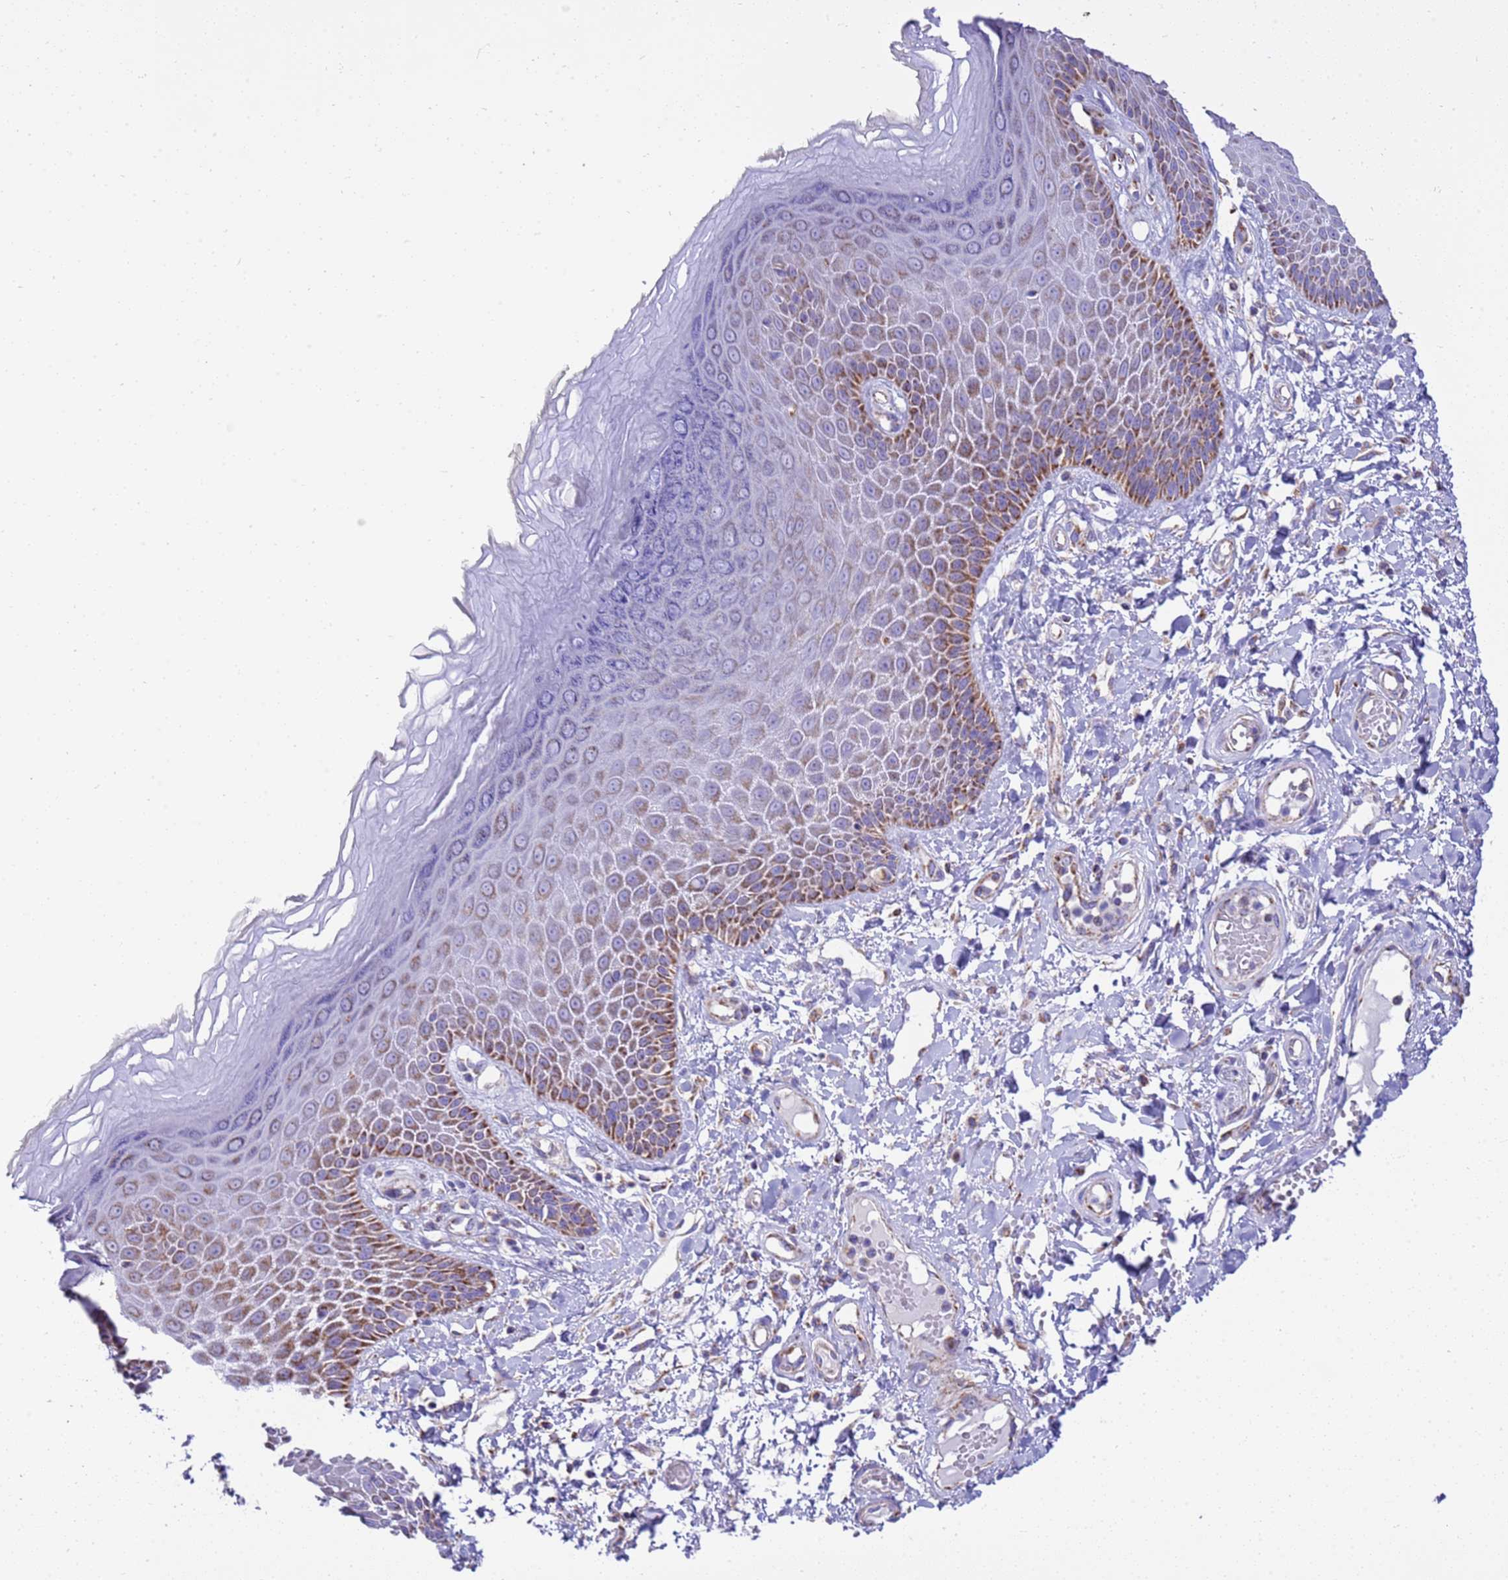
{"staining": {"intensity": "moderate", "quantity": "25%-75%", "location": "cytoplasmic/membranous"}, "tissue": "skin", "cell_type": "Epidermal cells", "image_type": "normal", "snomed": [{"axis": "morphology", "description": "Normal tissue, NOS"}, {"axis": "topography", "description": "Anal"}], "caption": "A histopathology image showing moderate cytoplasmic/membranous staining in approximately 25%-75% of epidermal cells in normal skin, as visualized by brown immunohistochemical staining.", "gene": "RNF165", "patient": {"sex": "male", "age": 78}}